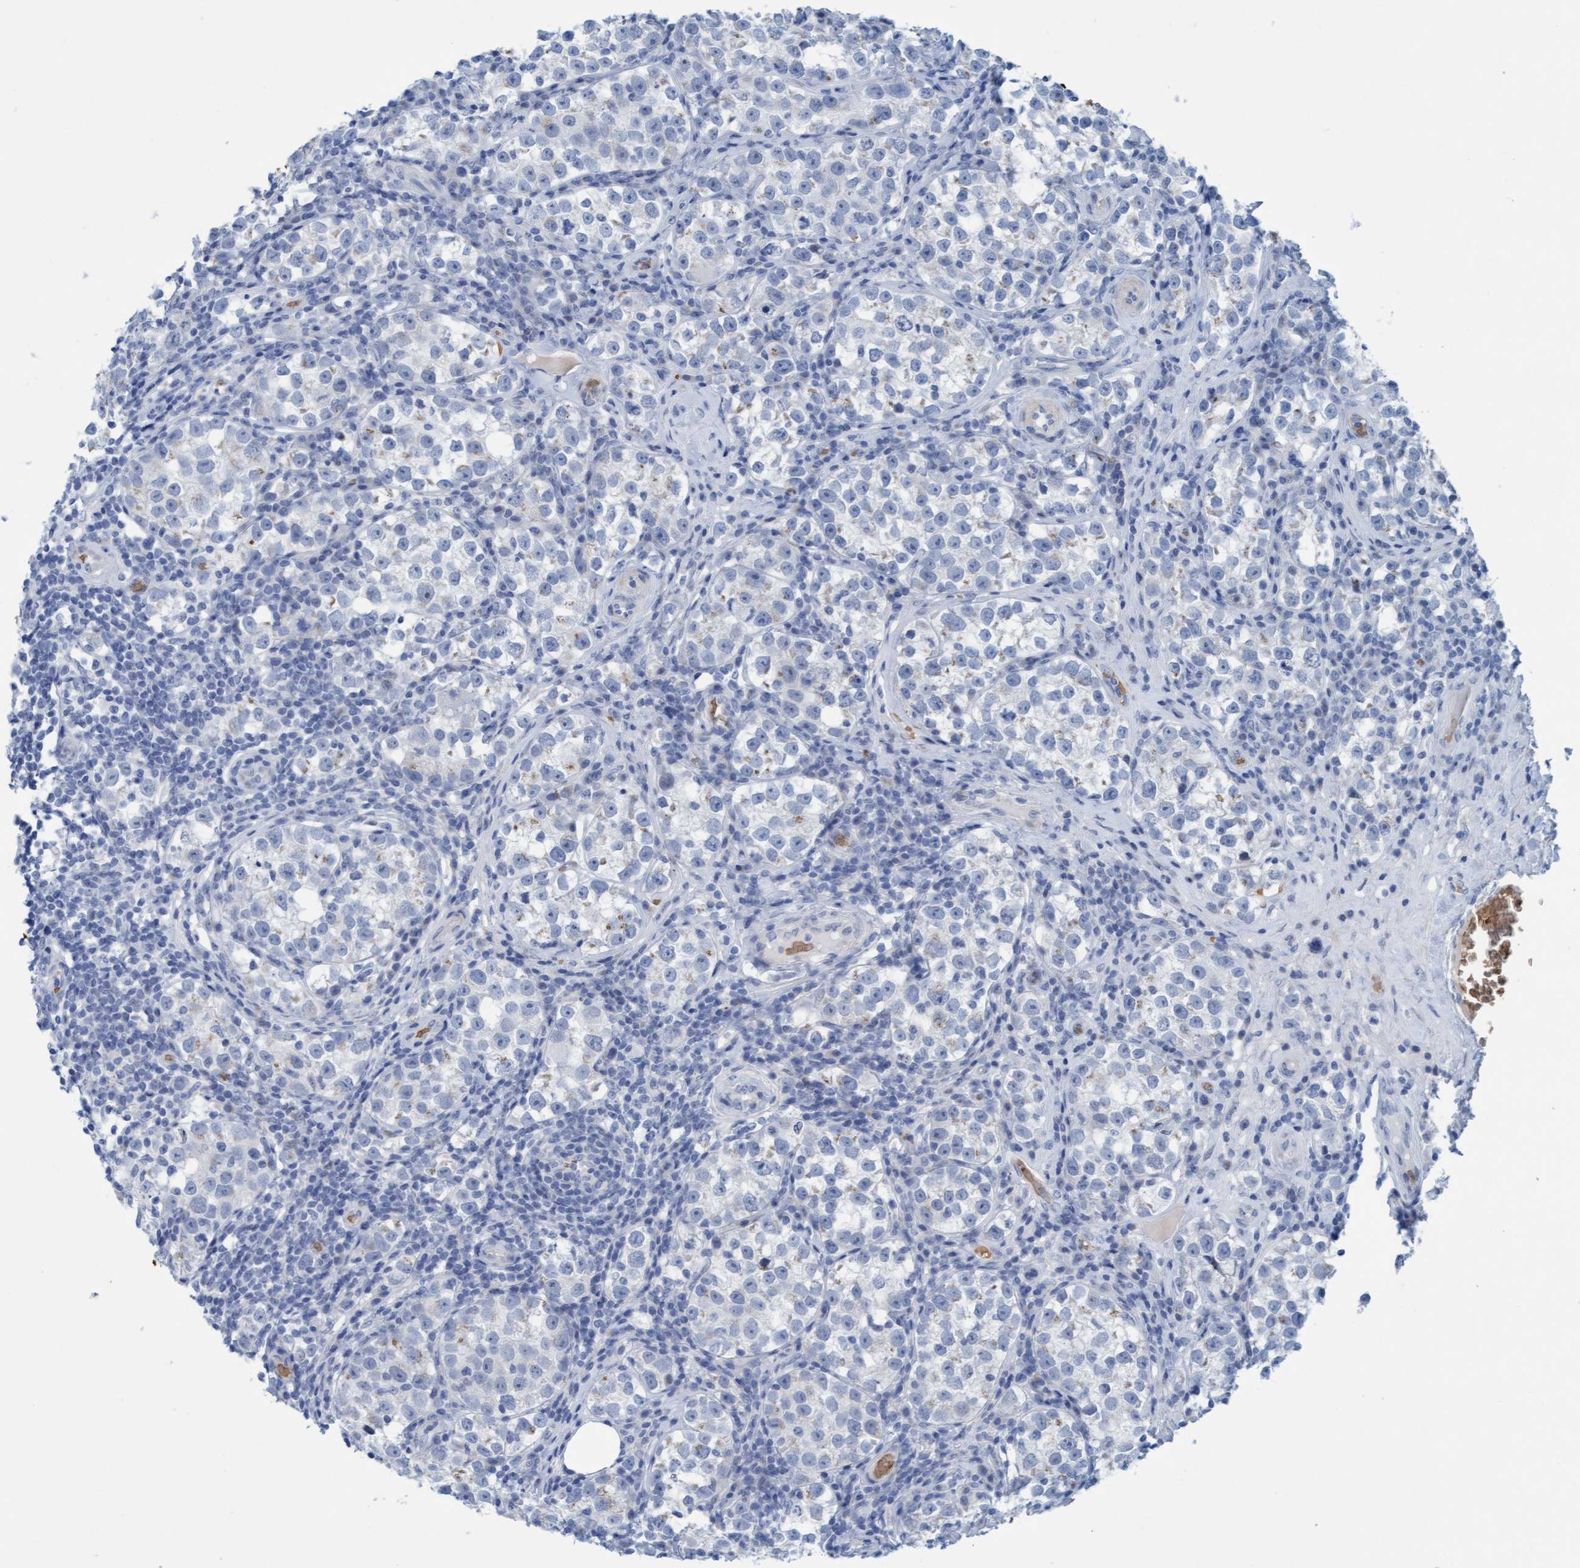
{"staining": {"intensity": "negative", "quantity": "none", "location": "none"}, "tissue": "testis cancer", "cell_type": "Tumor cells", "image_type": "cancer", "snomed": [{"axis": "morphology", "description": "Normal tissue, NOS"}, {"axis": "morphology", "description": "Seminoma, NOS"}, {"axis": "topography", "description": "Testis"}], "caption": "Human testis seminoma stained for a protein using immunohistochemistry exhibits no expression in tumor cells.", "gene": "P2RX5", "patient": {"sex": "male", "age": 43}}